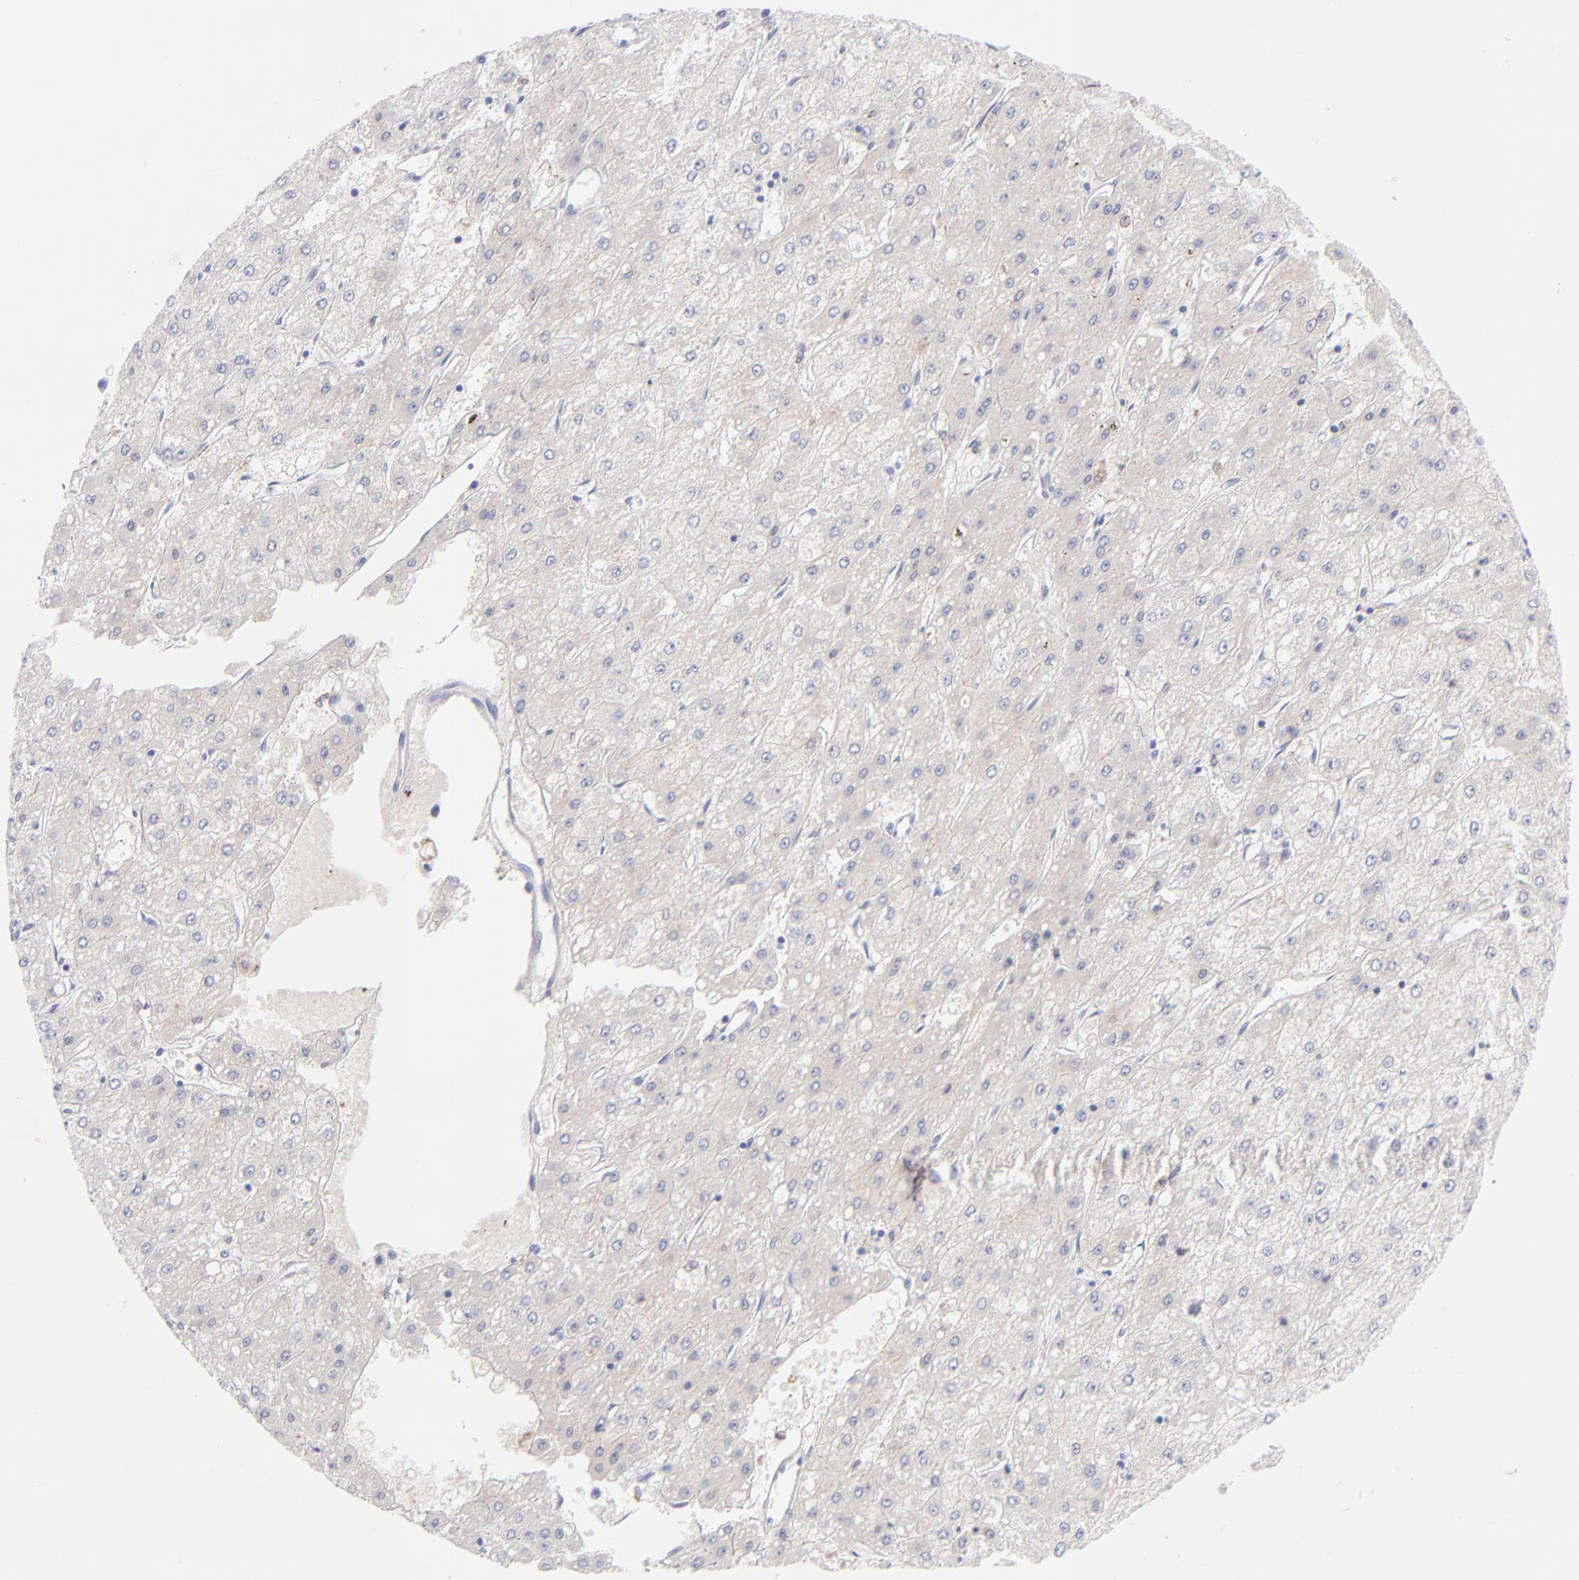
{"staining": {"intensity": "negative", "quantity": "none", "location": "none"}, "tissue": "liver cancer", "cell_type": "Tumor cells", "image_type": "cancer", "snomed": [{"axis": "morphology", "description": "Carcinoma, Hepatocellular, NOS"}, {"axis": "topography", "description": "Liver"}], "caption": "Immunohistochemical staining of hepatocellular carcinoma (liver) reveals no significant expression in tumor cells.", "gene": "HP", "patient": {"sex": "female", "age": 52}}